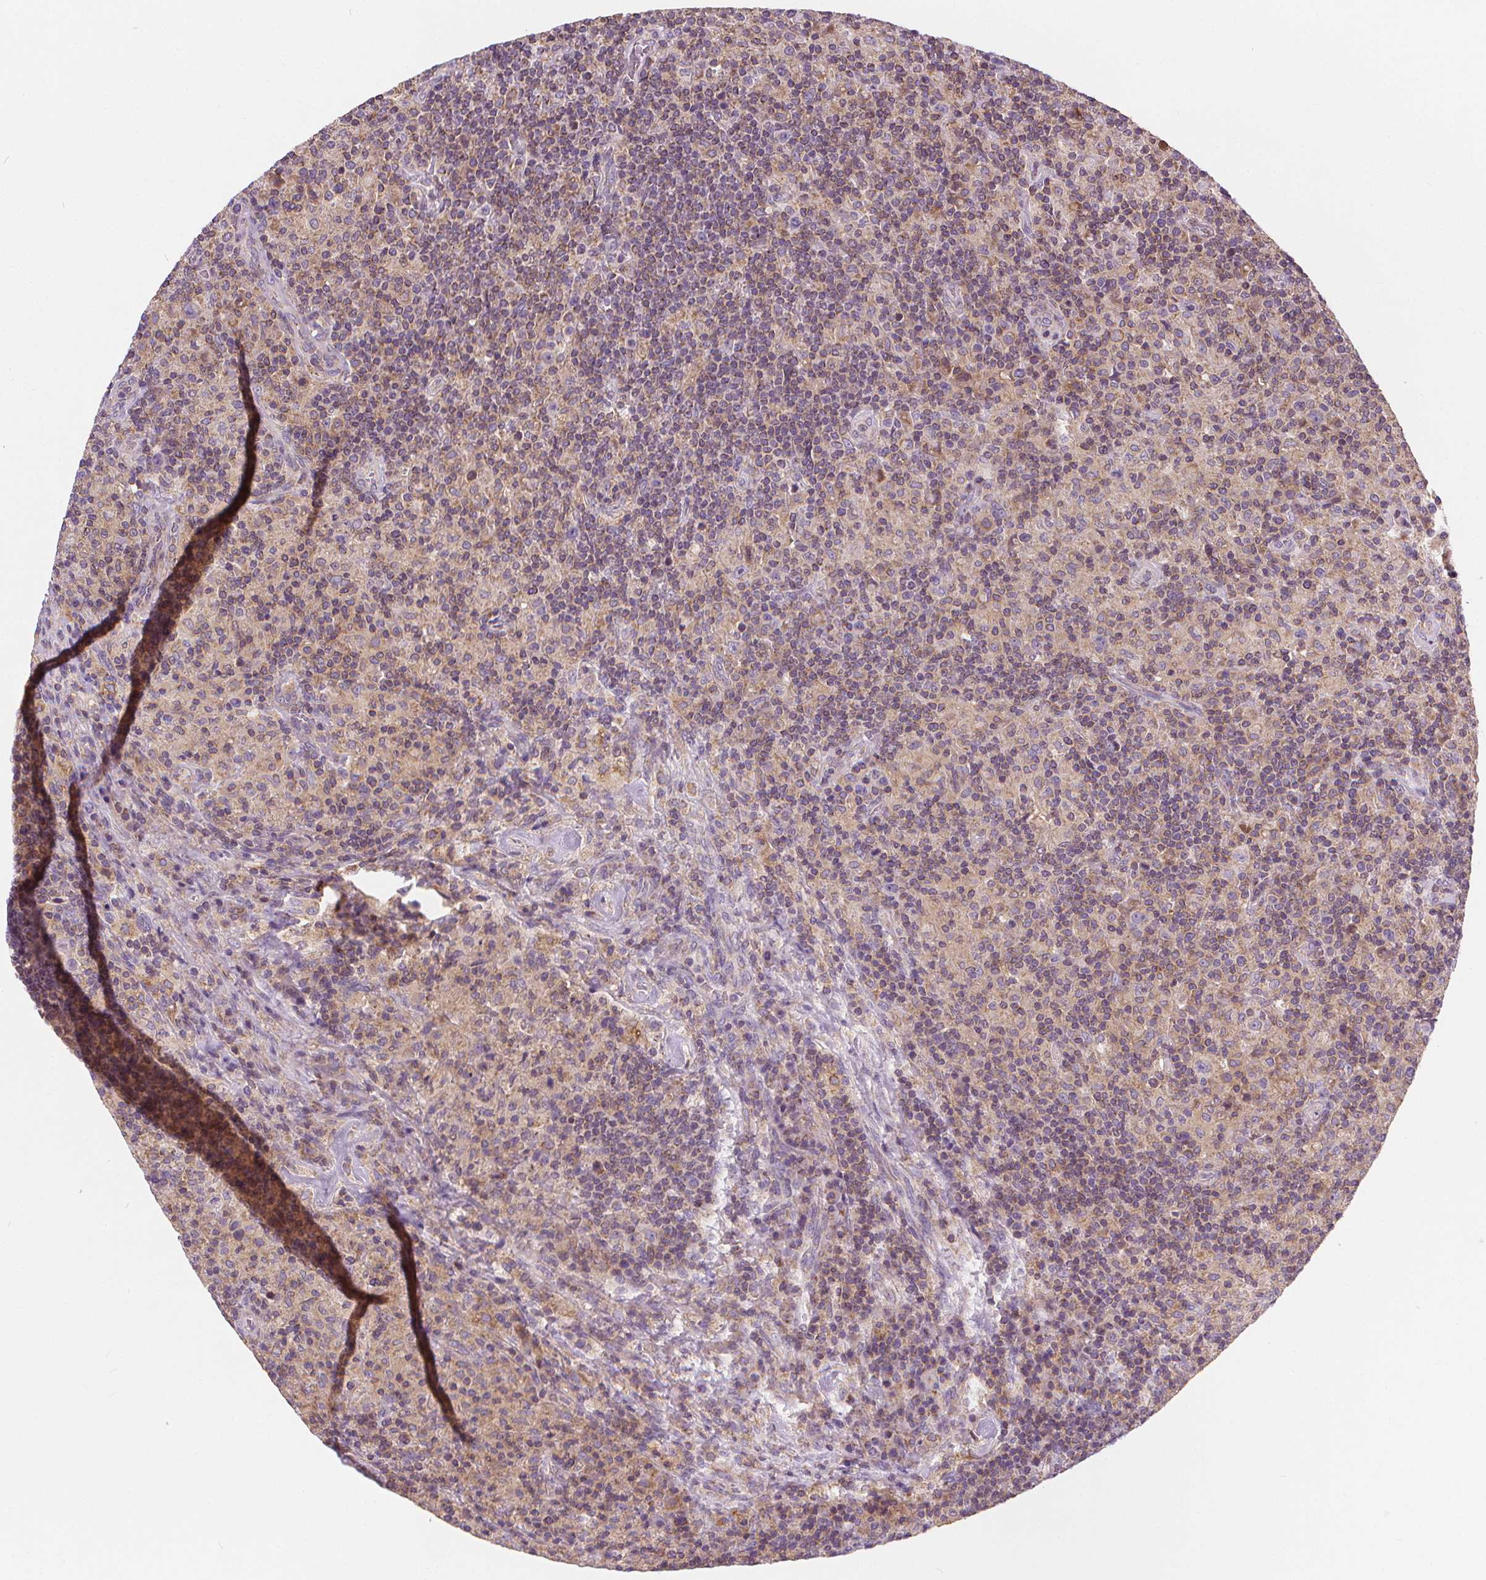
{"staining": {"intensity": "negative", "quantity": "none", "location": "none"}, "tissue": "lymphoma", "cell_type": "Tumor cells", "image_type": "cancer", "snomed": [{"axis": "morphology", "description": "Hodgkin's disease, NOS"}, {"axis": "topography", "description": "Lymph node"}], "caption": "This is an IHC histopathology image of lymphoma. There is no expression in tumor cells.", "gene": "RAB20", "patient": {"sex": "male", "age": 70}}